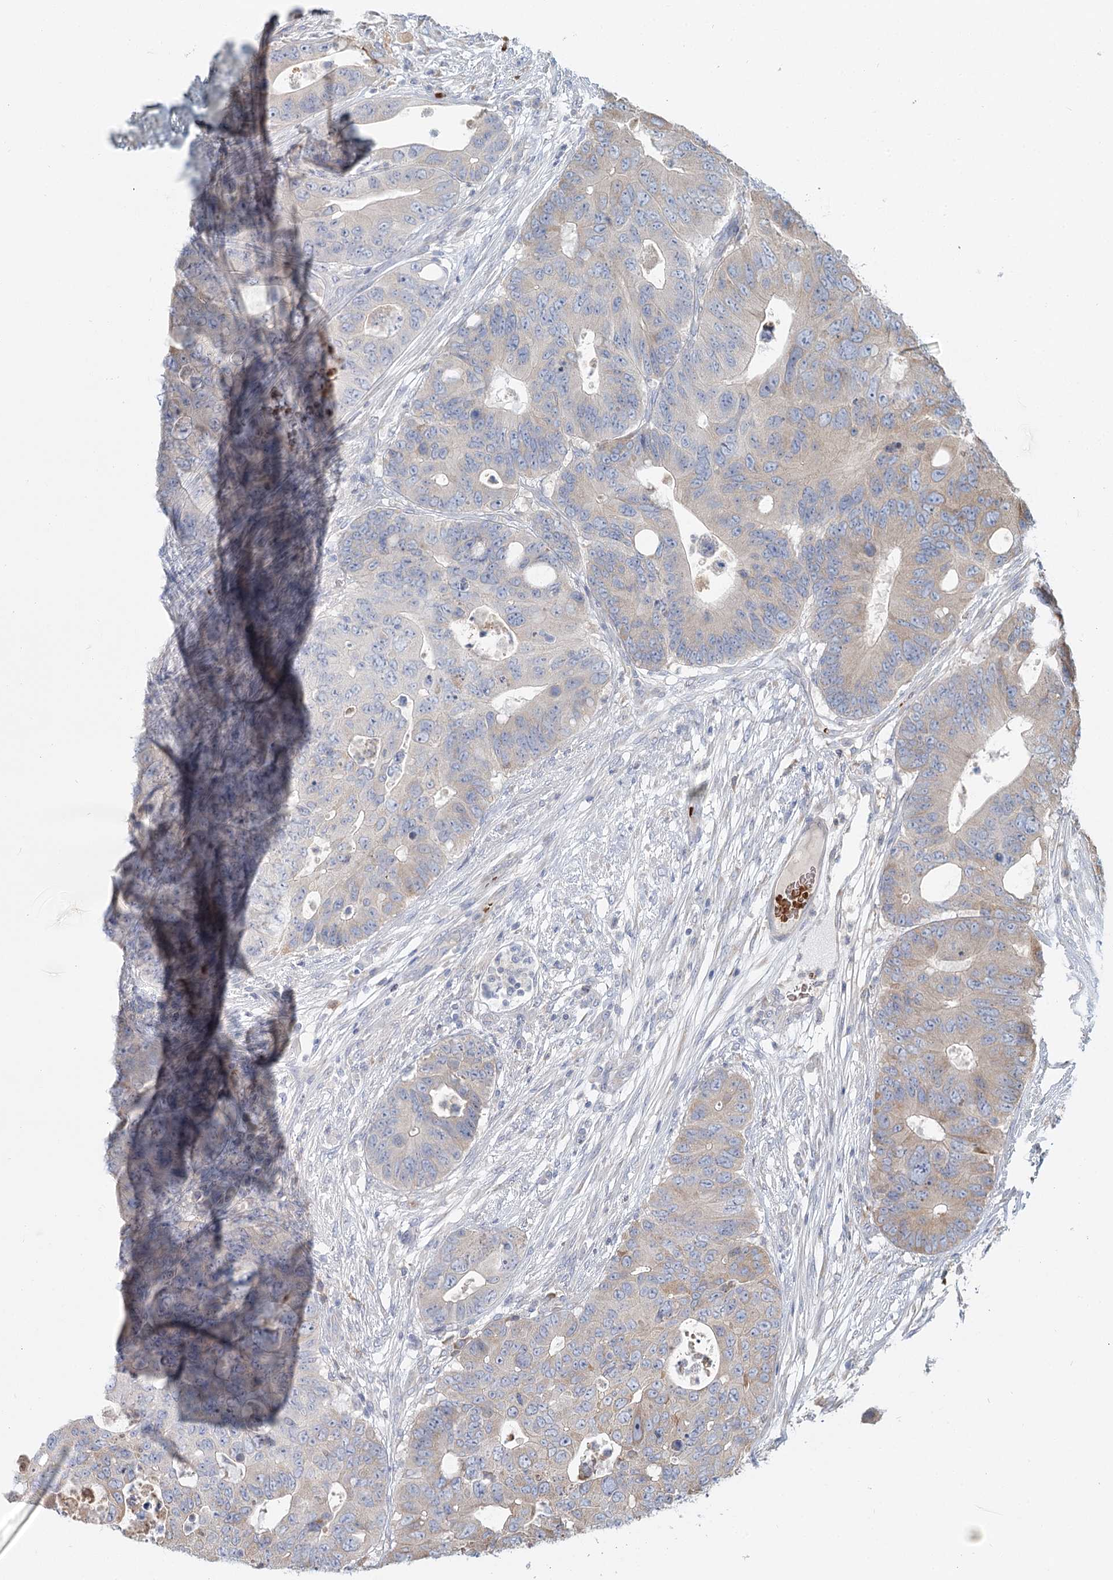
{"staining": {"intensity": "weak", "quantity": "<25%", "location": "cytoplasmic/membranous"}, "tissue": "colorectal cancer", "cell_type": "Tumor cells", "image_type": "cancer", "snomed": [{"axis": "morphology", "description": "Adenocarcinoma, NOS"}, {"axis": "topography", "description": "Colon"}], "caption": "This is an immunohistochemistry (IHC) micrograph of human adenocarcinoma (colorectal). There is no expression in tumor cells.", "gene": "ANKRD16", "patient": {"sex": "male", "age": 71}}